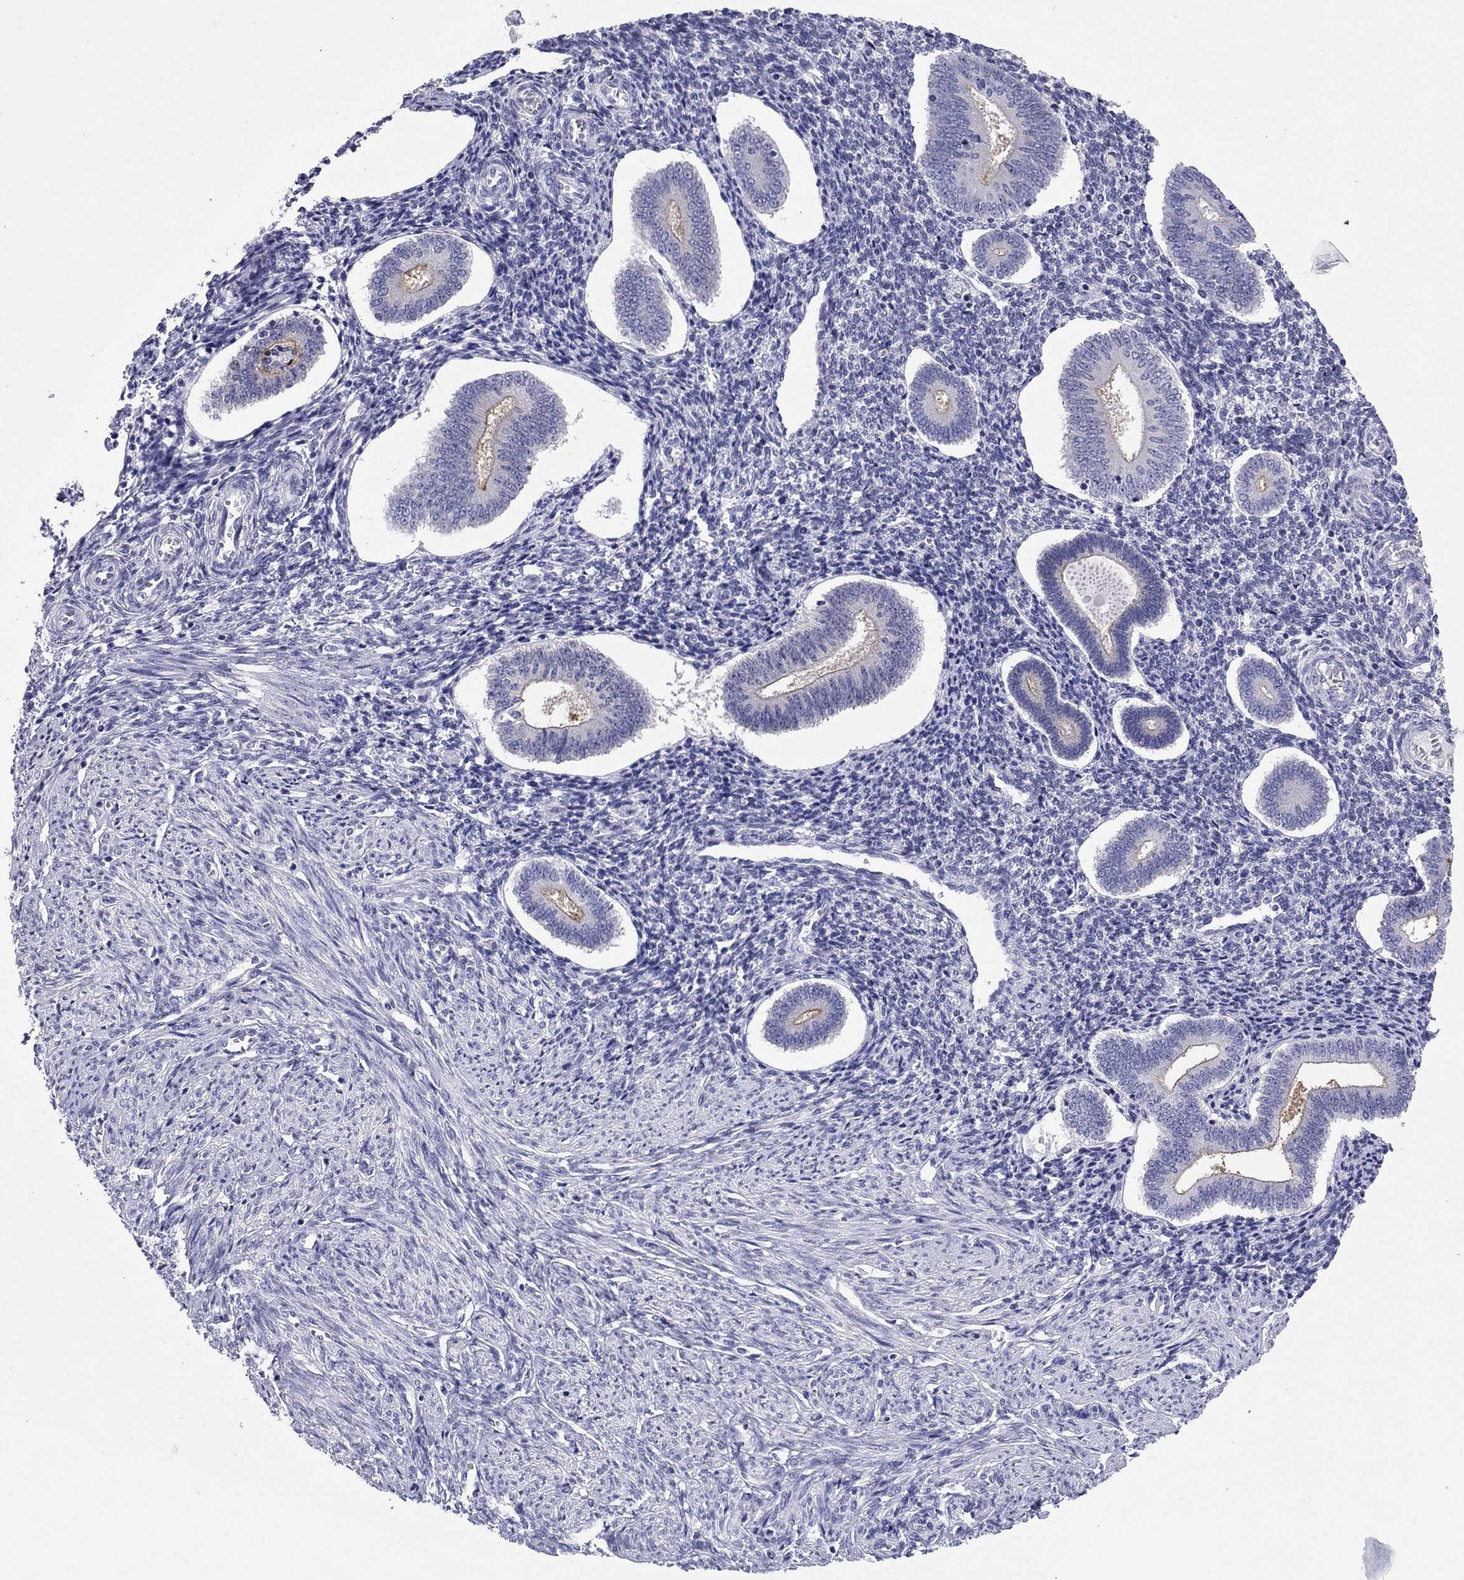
{"staining": {"intensity": "negative", "quantity": "none", "location": "none"}, "tissue": "endometrium", "cell_type": "Cells in endometrial stroma", "image_type": "normal", "snomed": [{"axis": "morphology", "description": "Normal tissue, NOS"}, {"axis": "topography", "description": "Endometrium"}], "caption": "This is an IHC histopathology image of normal endometrium. There is no staining in cells in endometrial stroma.", "gene": "SLC46A2", "patient": {"sex": "female", "age": 40}}